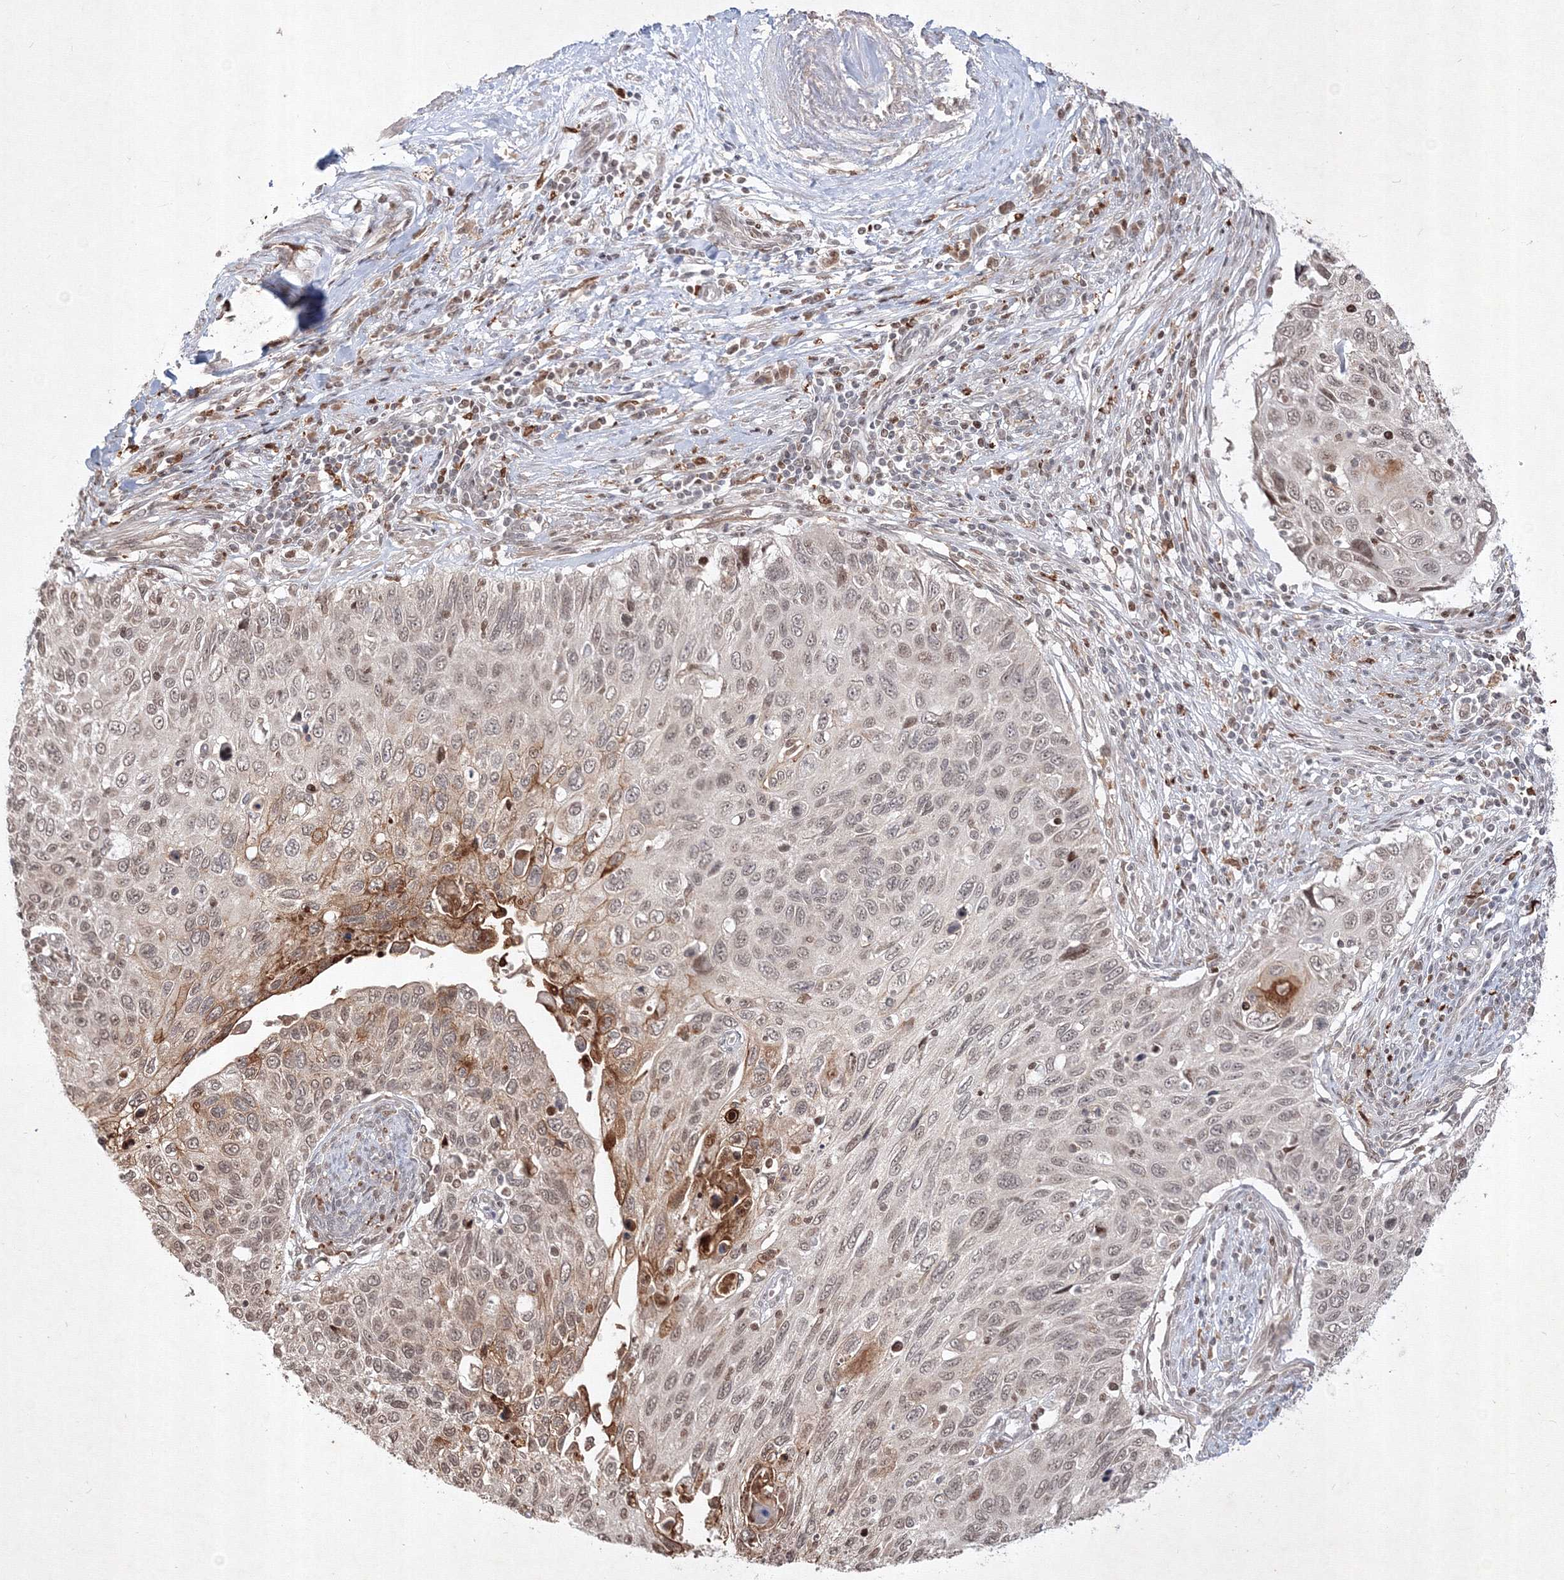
{"staining": {"intensity": "moderate", "quantity": "<25%", "location": "cytoplasmic/membranous"}, "tissue": "cervical cancer", "cell_type": "Tumor cells", "image_type": "cancer", "snomed": [{"axis": "morphology", "description": "Squamous cell carcinoma, NOS"}, {"axis": "topography", "description": "Cervix"}], "caption": "A brown stain highlights moderate cytoplasmic/membranous expression of a protein in cervical squamous cell carcinoma tumor cells. (Brightfield microscopy of DAB IHC at high magnification).", "gene": "TAB1", "patient": {"sex": "female", "age": 70}}